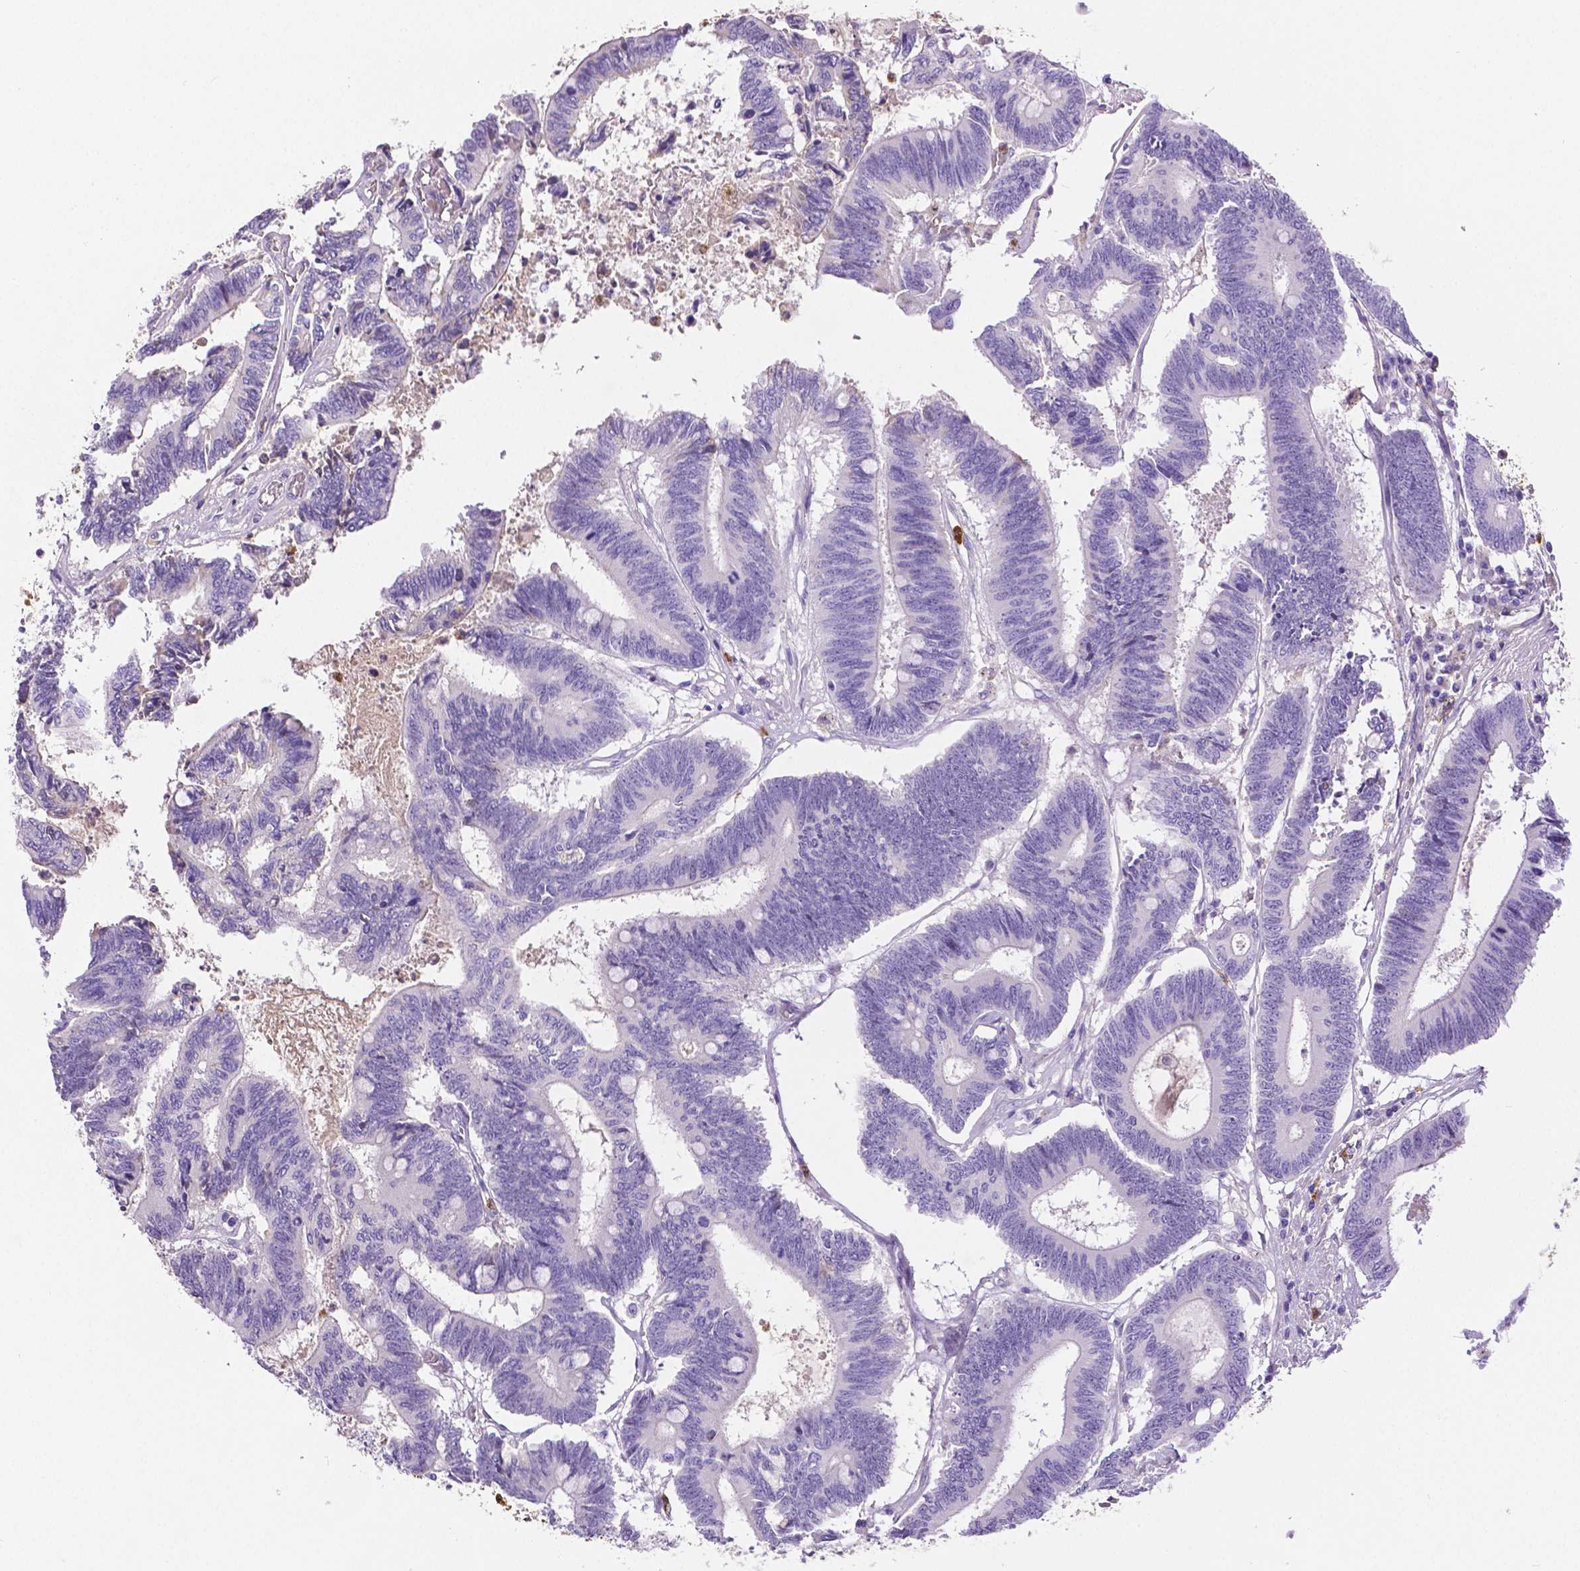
{"staining": {"intensity": "negative", "quantity": "none", "location": "none"}, "tissue": "colorectal cancer", "cell_type": "Tumor cells", "image_type": "cancer", "snomed": [{"axis": "morphology", "description": "Adenocarcinoma, NOS"}, {"axis": "topography", "description": "Rectum"}], "caption": "Colorectal adenocarcinoma was stained to show a protein in brown. There is no significant positivity in tumor cells. The staining is performed using DAB (3,3'-diaminobenzidine) brown chromogen with nuclei counter-stained in using hematoxylin.", "gene": "MMP9", "patient": {"sex": "male", "age": 54}}